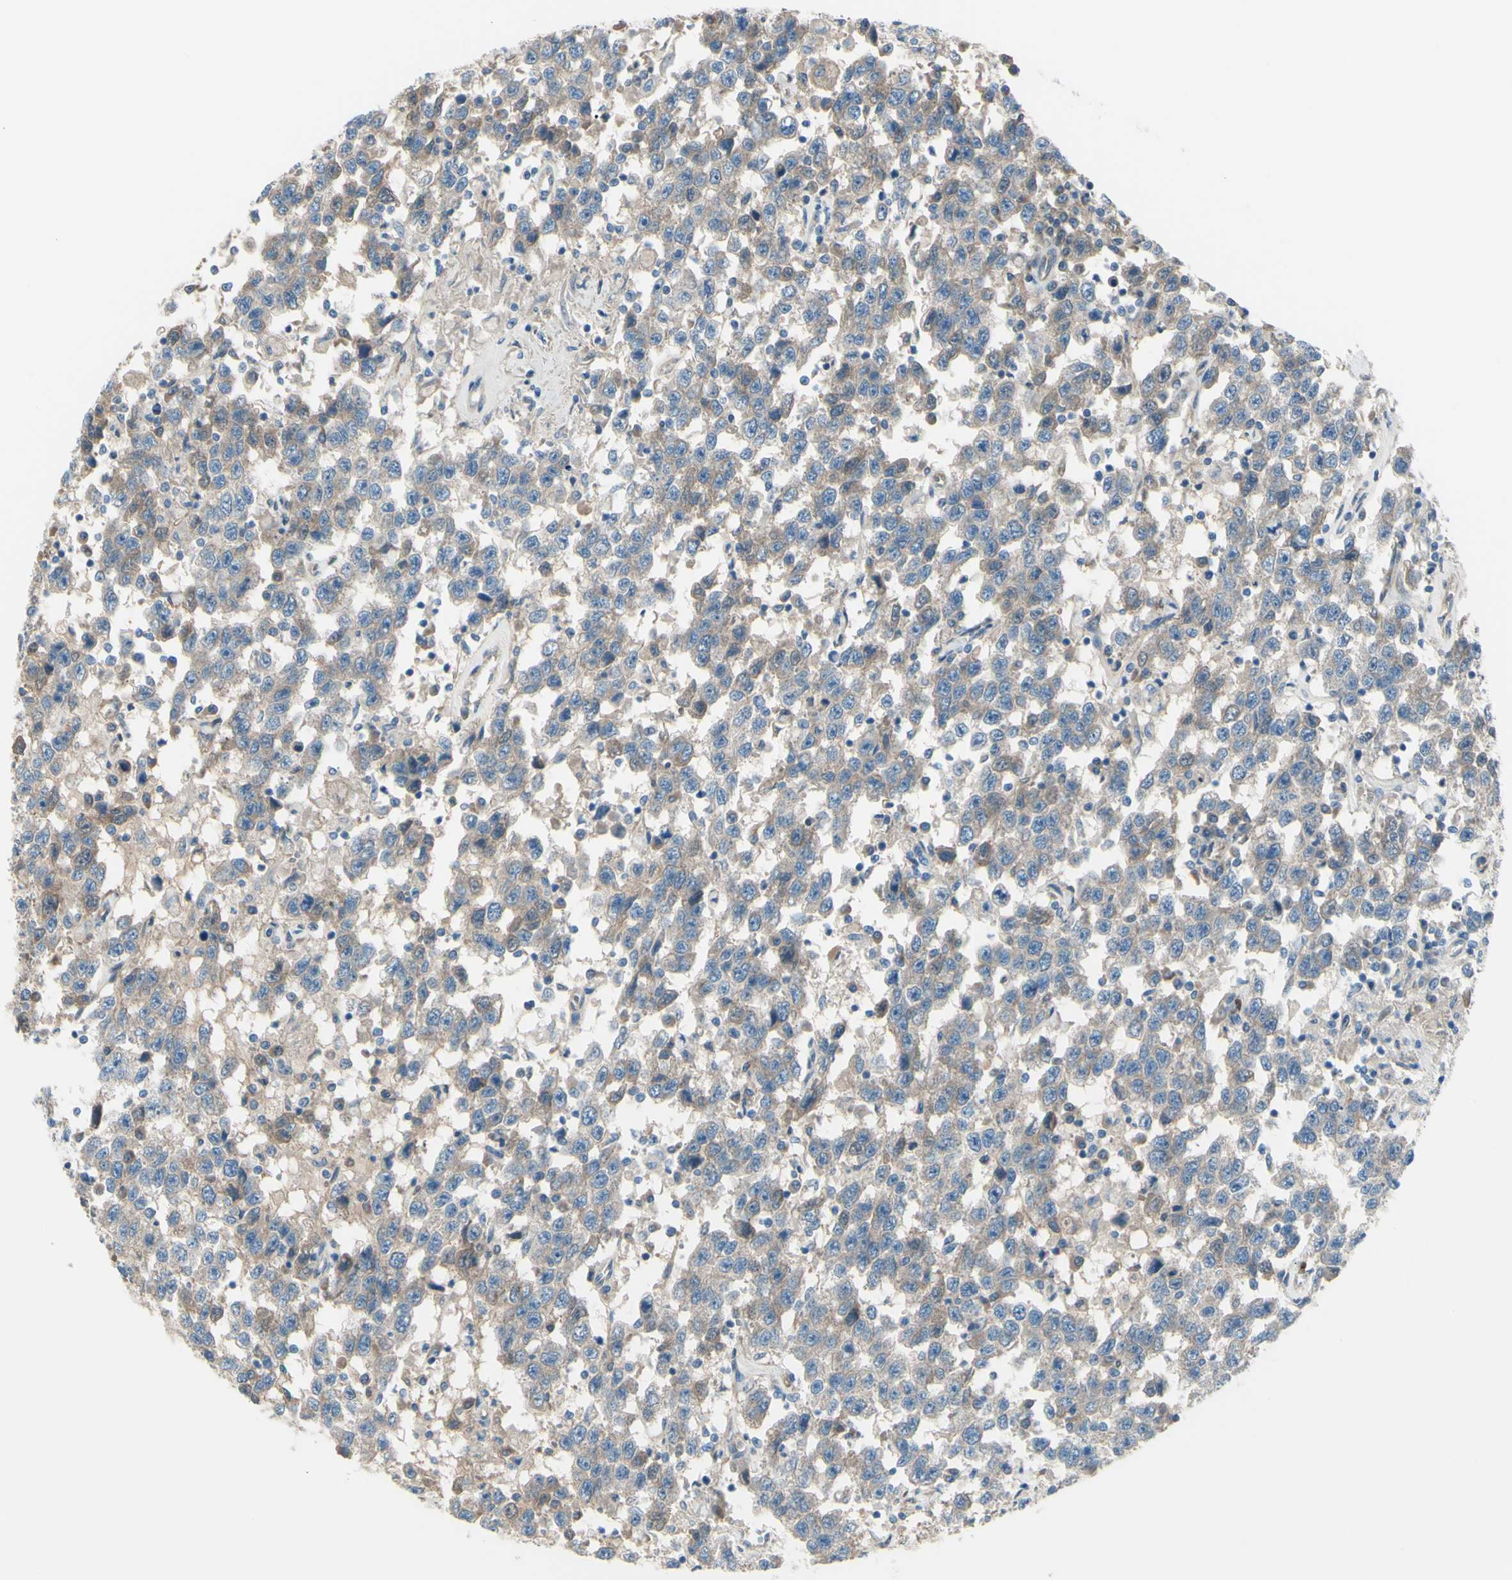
{"staining": {"intensity": "weak", "quantity": ">75%", "location": "cytoplasmic/membranous"}, "tissue": "testis cancer", "cell_type": "Tumor cells", "image_type": "cancer", "snomed": [{"axis": "morphology", "description": "Seminoma, NOS"}, {"axis": "topography", "description": "Testis"}], "caption": "High-magnification brightfield microscopy of seminoma (testis) stained with DAB (brown) and counterstained with hematoxylin (blue). tumor cells exhibit weak cytoplasmic/membranous positivity is appreciated in approximately>75% of cells.", "gene": "PCDHGA2", "patient": {"sex": "male", "age": 41}}